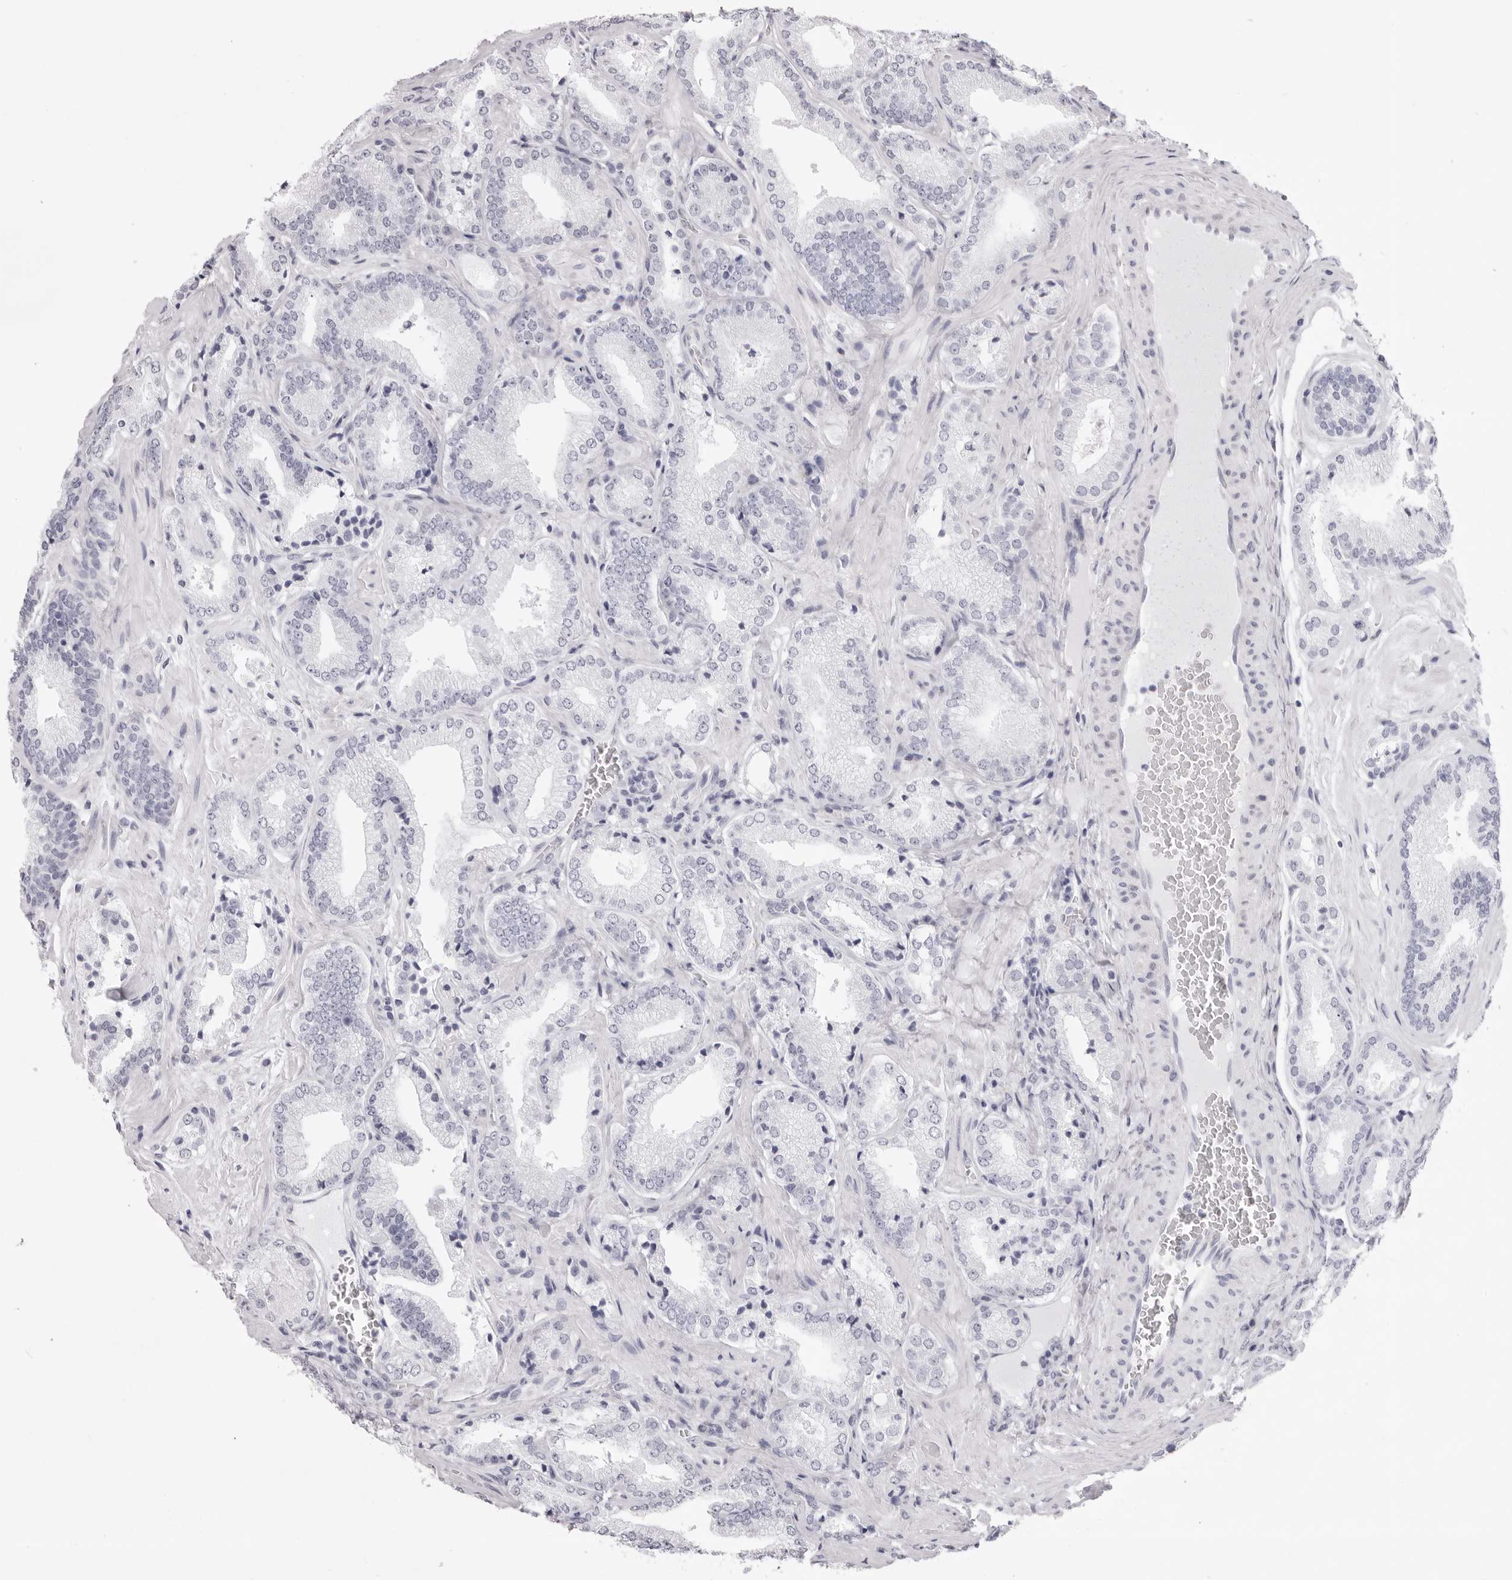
{"staining": {"intensity": "negative", "quantity": "none", "location": "none"}, "tissue": "prostate cancer", "cell_type": "Tumor cells", "image_type": "cancer", "snomed": [{"axis": "morphology", "description": "Adenocarcinoma, Low grade"}, {"axis": "topography", "description": "Prostate"}], "caption": "Low-grade adenocarcinoma (prostate) was stained to show a protein in brown. There is no significant staining in tumor cells.", "gene": "SMIM2", "patient": {"sex": "male", "age": 62}}